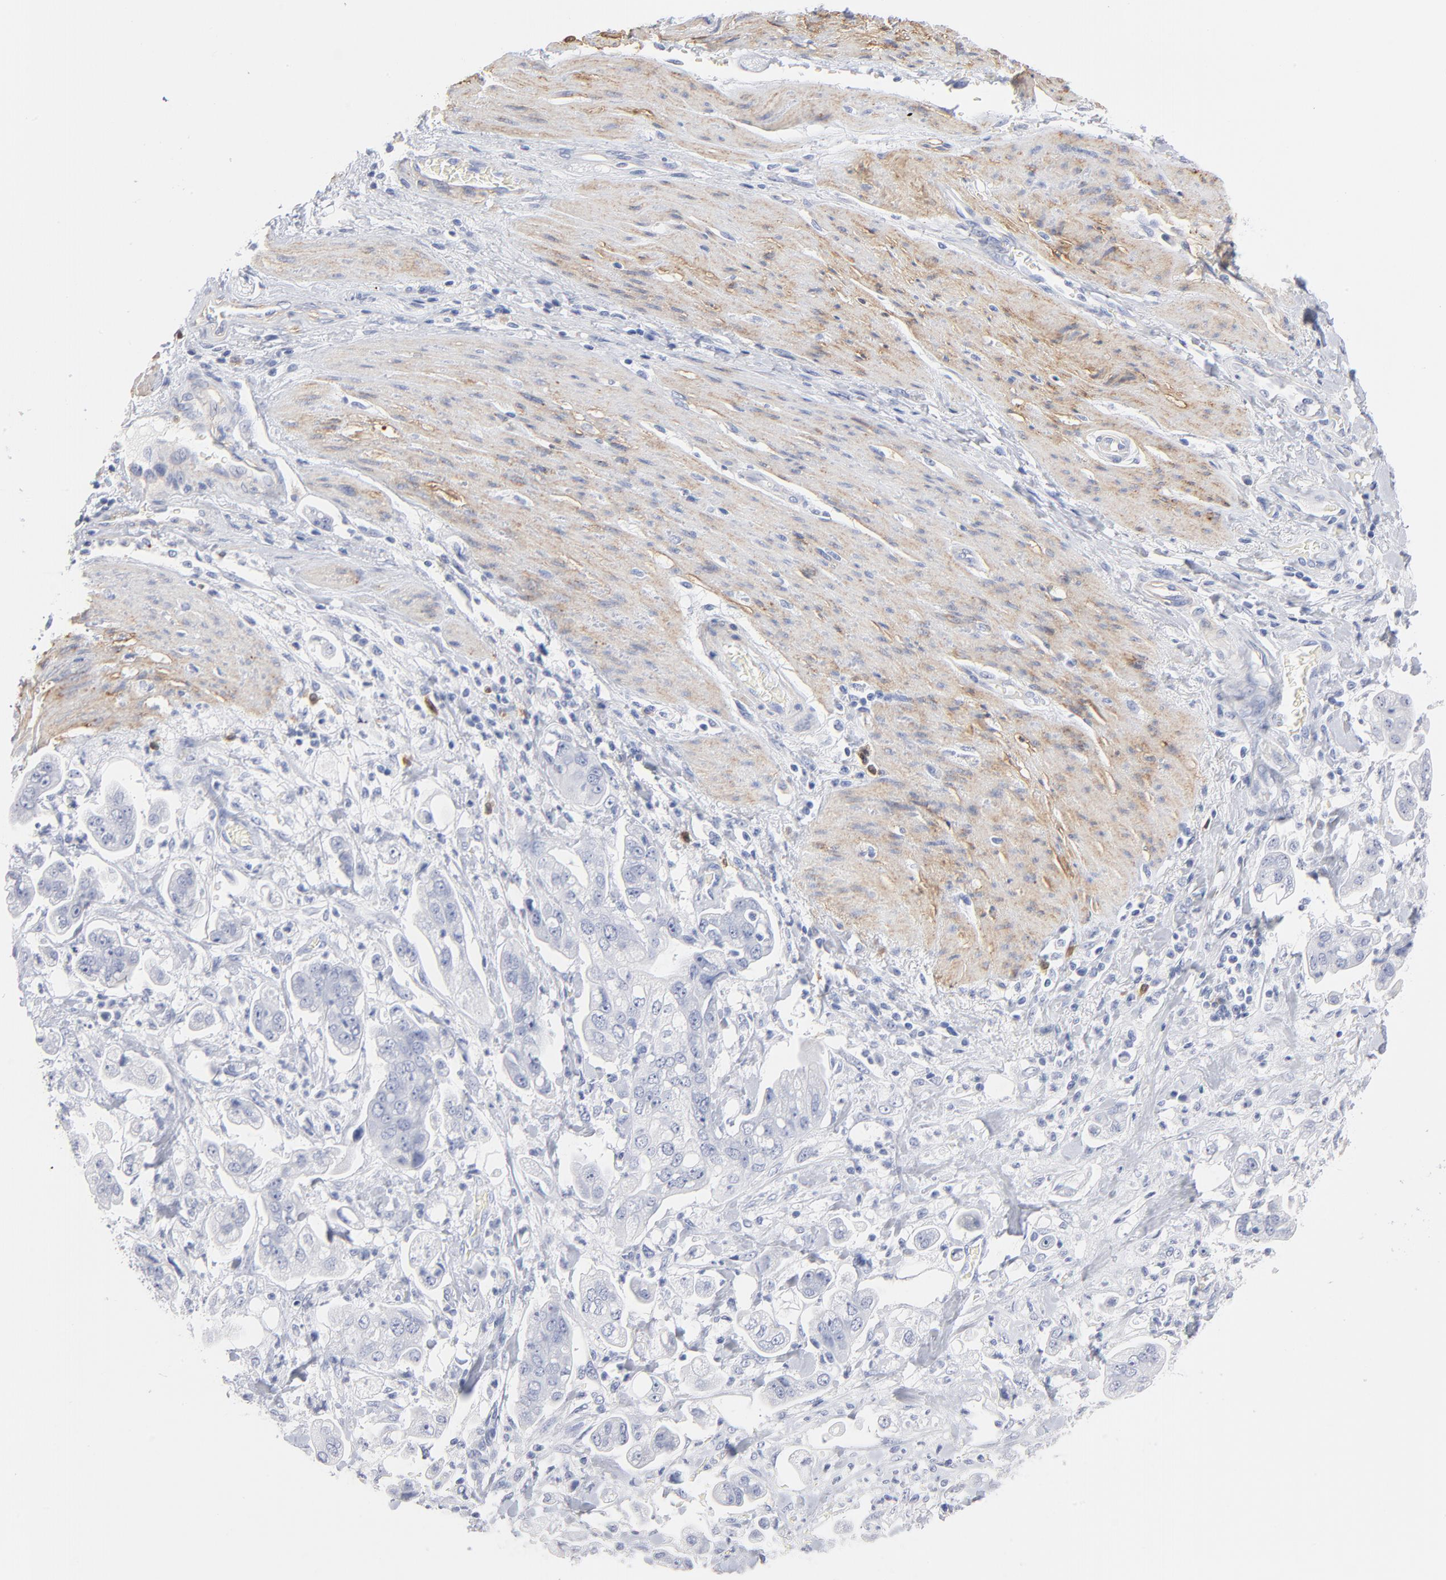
{"staining": {"intensity": "negative", "quantity": "none", "location": "none"}, "tissue": "stomach cancer", "cell_type": "Tumor cells", "image_type": "cancer", "snomed": [{"axis": "morphology", "description": "Adenocarcinoma, NOS"}, {"axis": "topography", "description": "Stomach"}], "caption": "High magnification brightfield microscopy of stomach adenocarcinoma stained with DAB (brown) and counterstained with hematoxylin (blue): tumor cells show no significant positivity.", "gene": "AGTR1", "patient": {"sex": "male", "age": 62}}